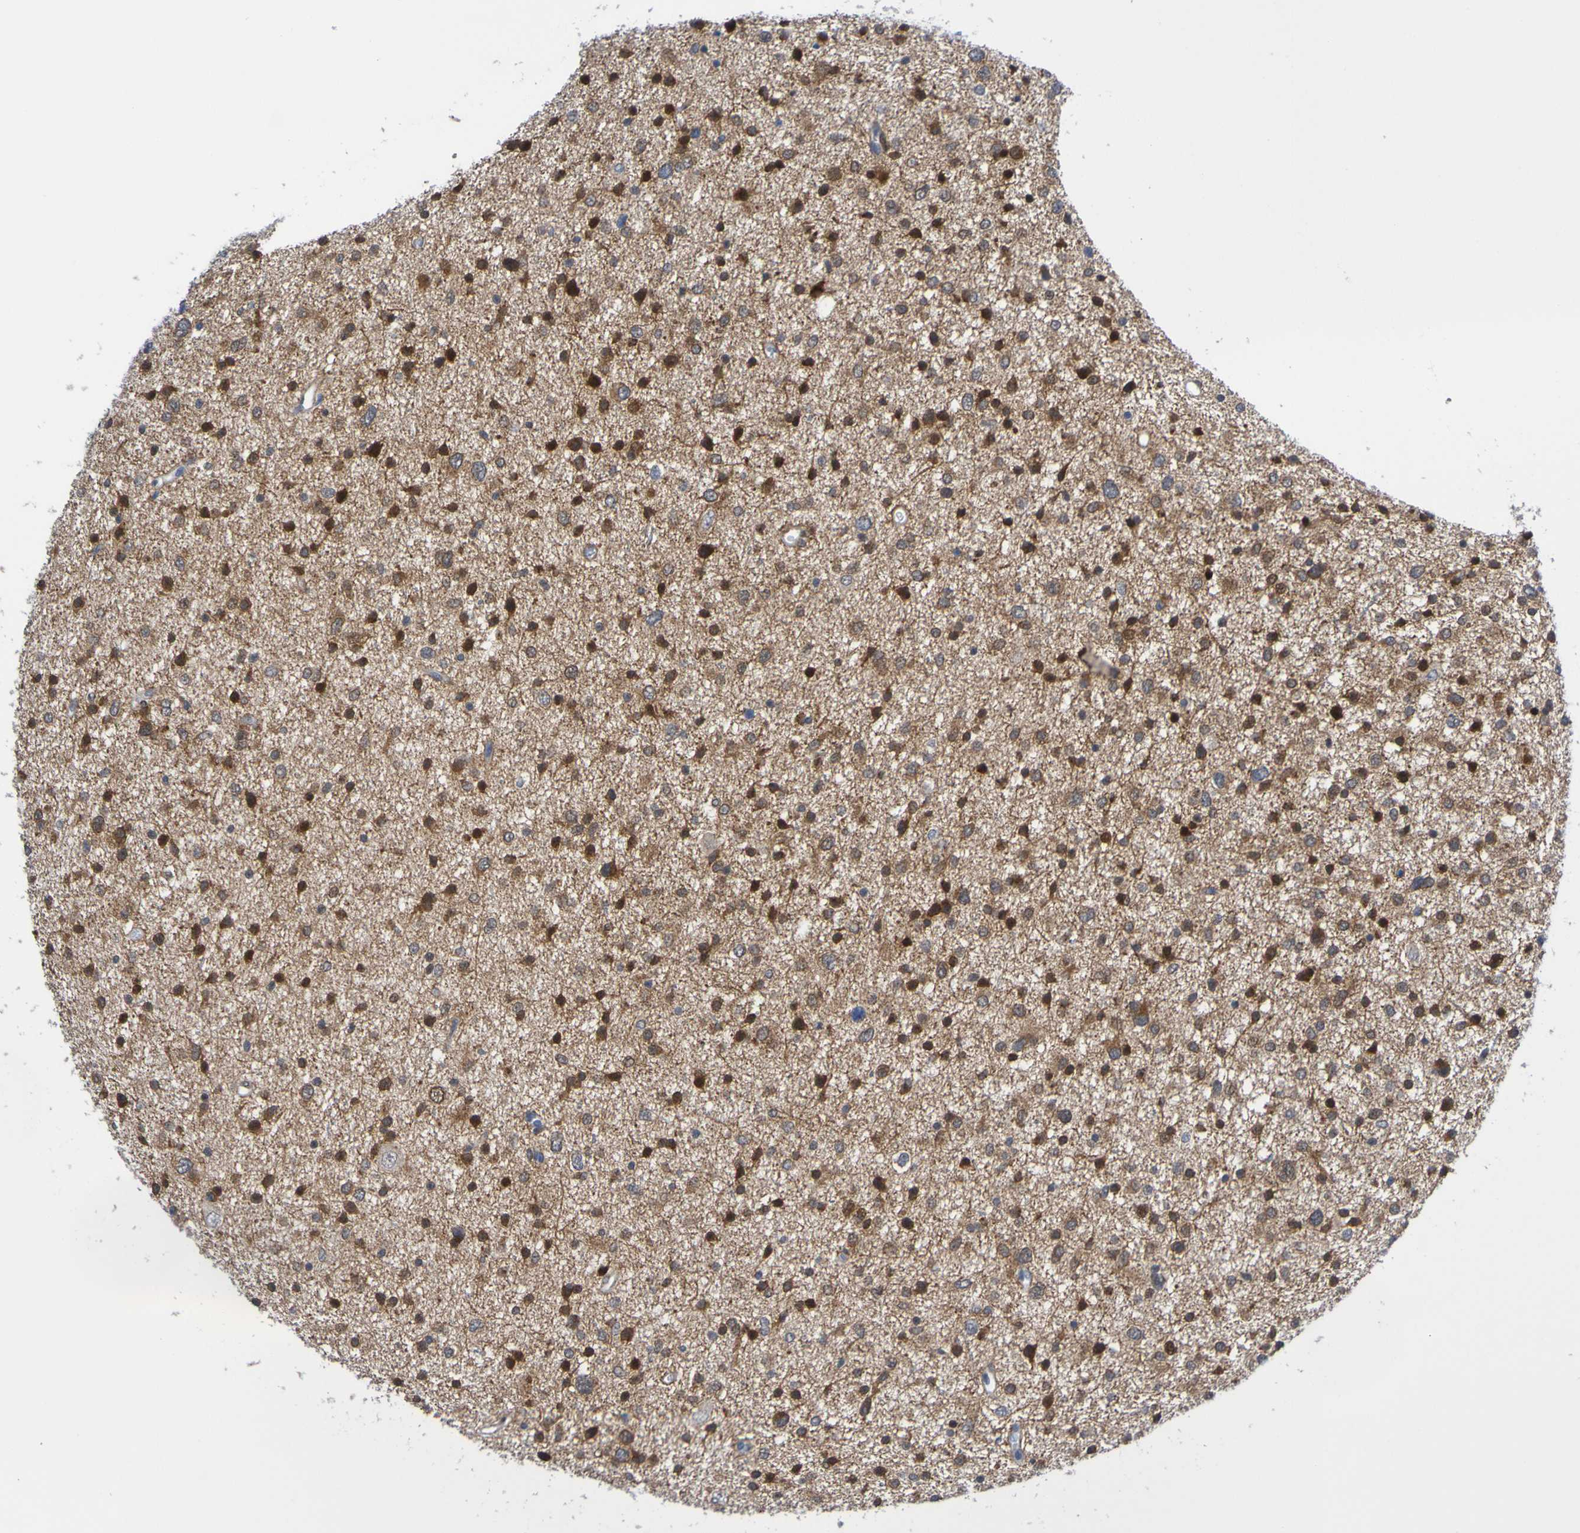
{"staining": {"intensity": "moderate", "quantity": ">75%", "location": "cytoplasmic/membranous"}, "tissue": "glioma", "cell_type": "Tumor cells", "image_type": "cancer", "snomed": [{"axis": "morphology", "description": "Glioma, malignant, Low grade"}, {"axis": "topography", "description": "Brain"}], "caption": "Tumor cells demonstrate medium levels of moderate cytoplasmic/membranous staining in about >75% of cells in human malignant glioma (low-grade).", "gene": "ATIC", "patient": {"sex": "female", "age": 37}}